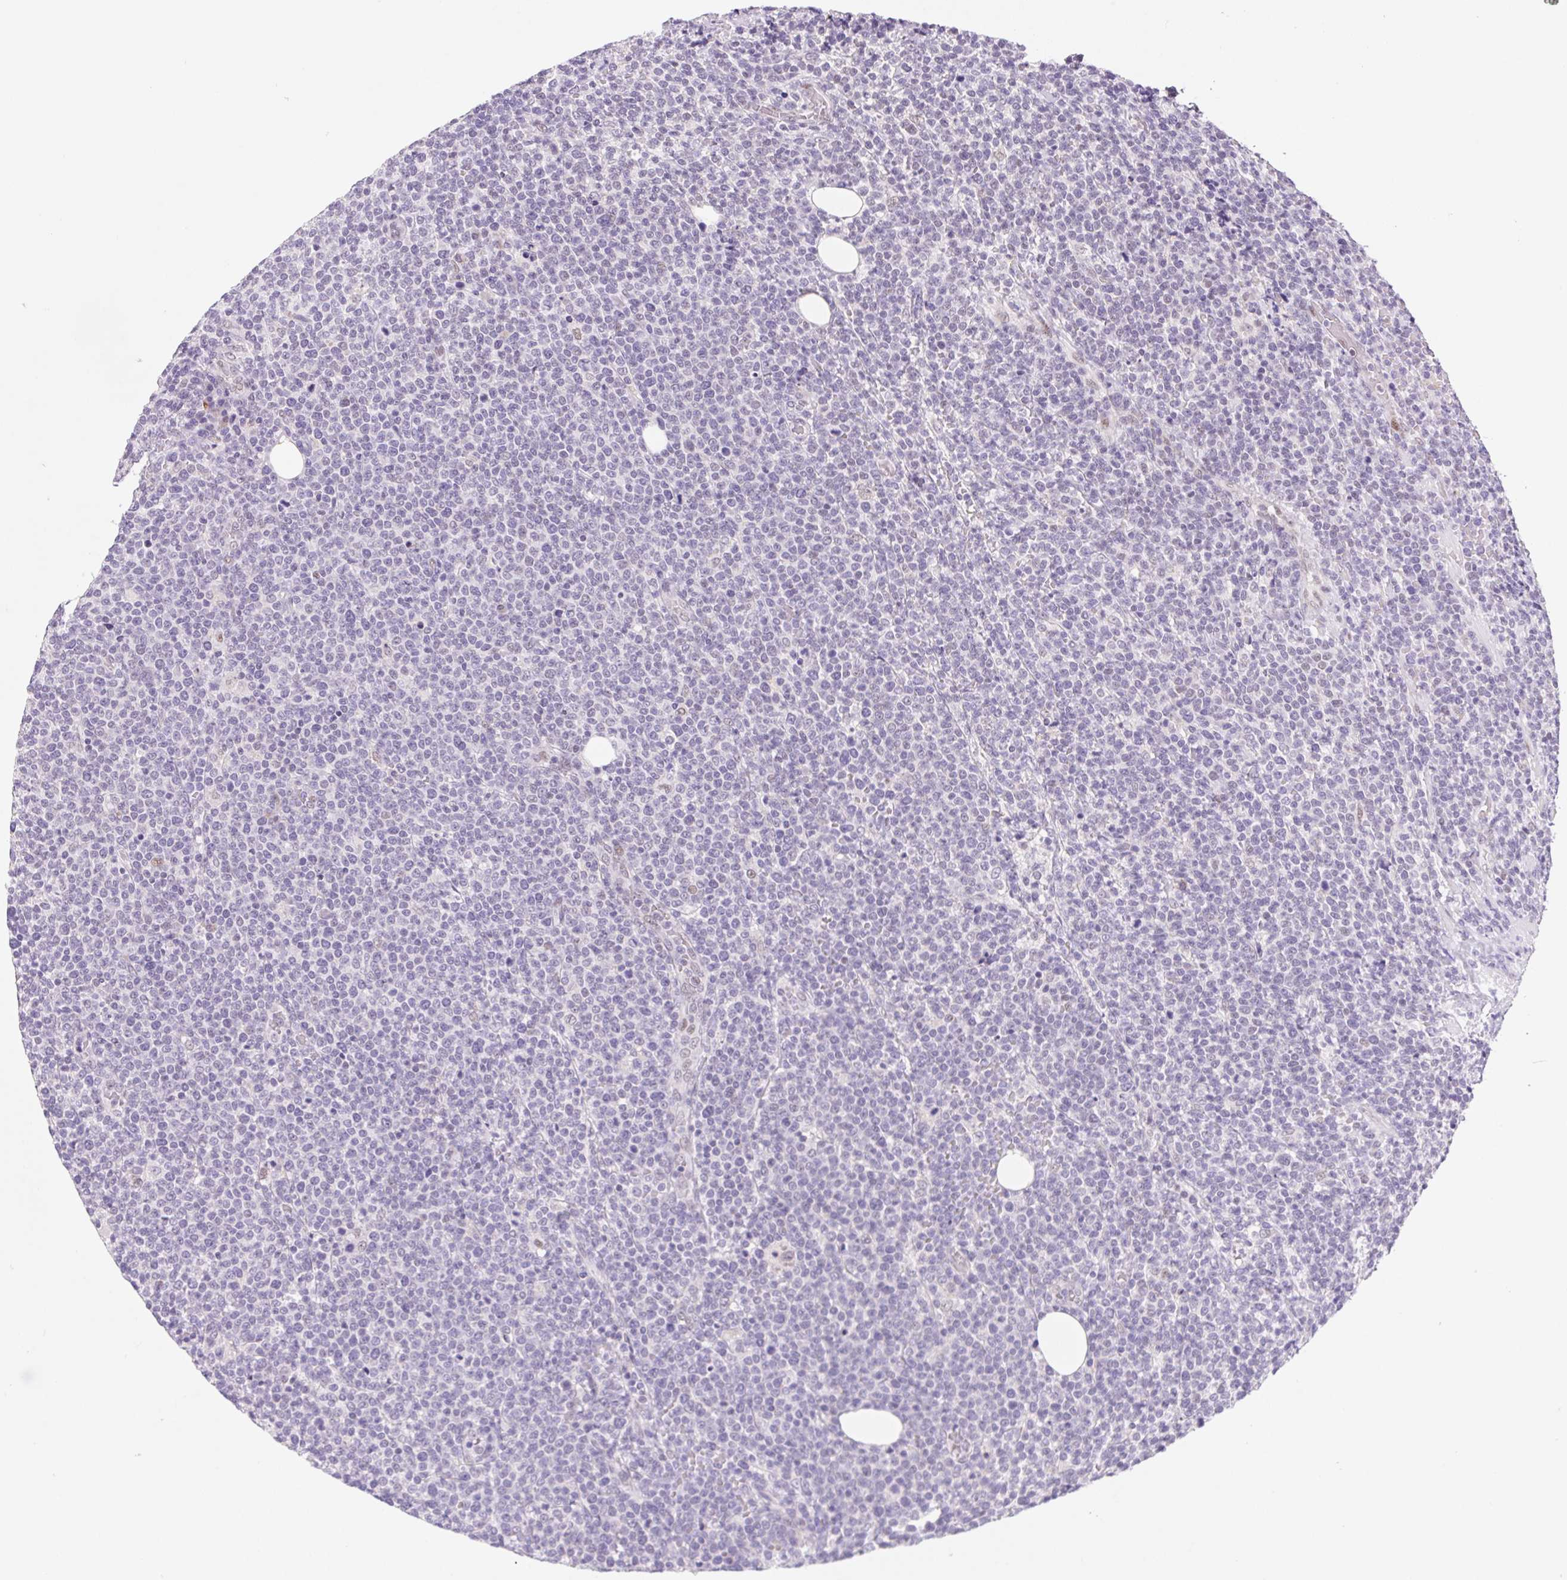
{"staining": {"intensity": "negative", "quantity": "none", "location": "none"}, "tissue": "lymphoma", "cell_type": "Tumor cells", "image_type": "cancer", "snomed": [{"axis": "morphology", "description": "Malignant lymphoma, non-Hodgkin's type, High grade"}, {"axis": "topography", "description": "Lymph node"}], "caption": "Immunohistochemistry (IHC) micrograph of human lymphoma stained for a protein (brown), which demonstrates no expression in tumor cells. (Stains: DAB immunohistochemistry with hematoxylin counter stain, Microscopy: brightfield microscopy at high magnification).", "gene": "DPPA5", "patient": {"sex": "male", "age": 61}}